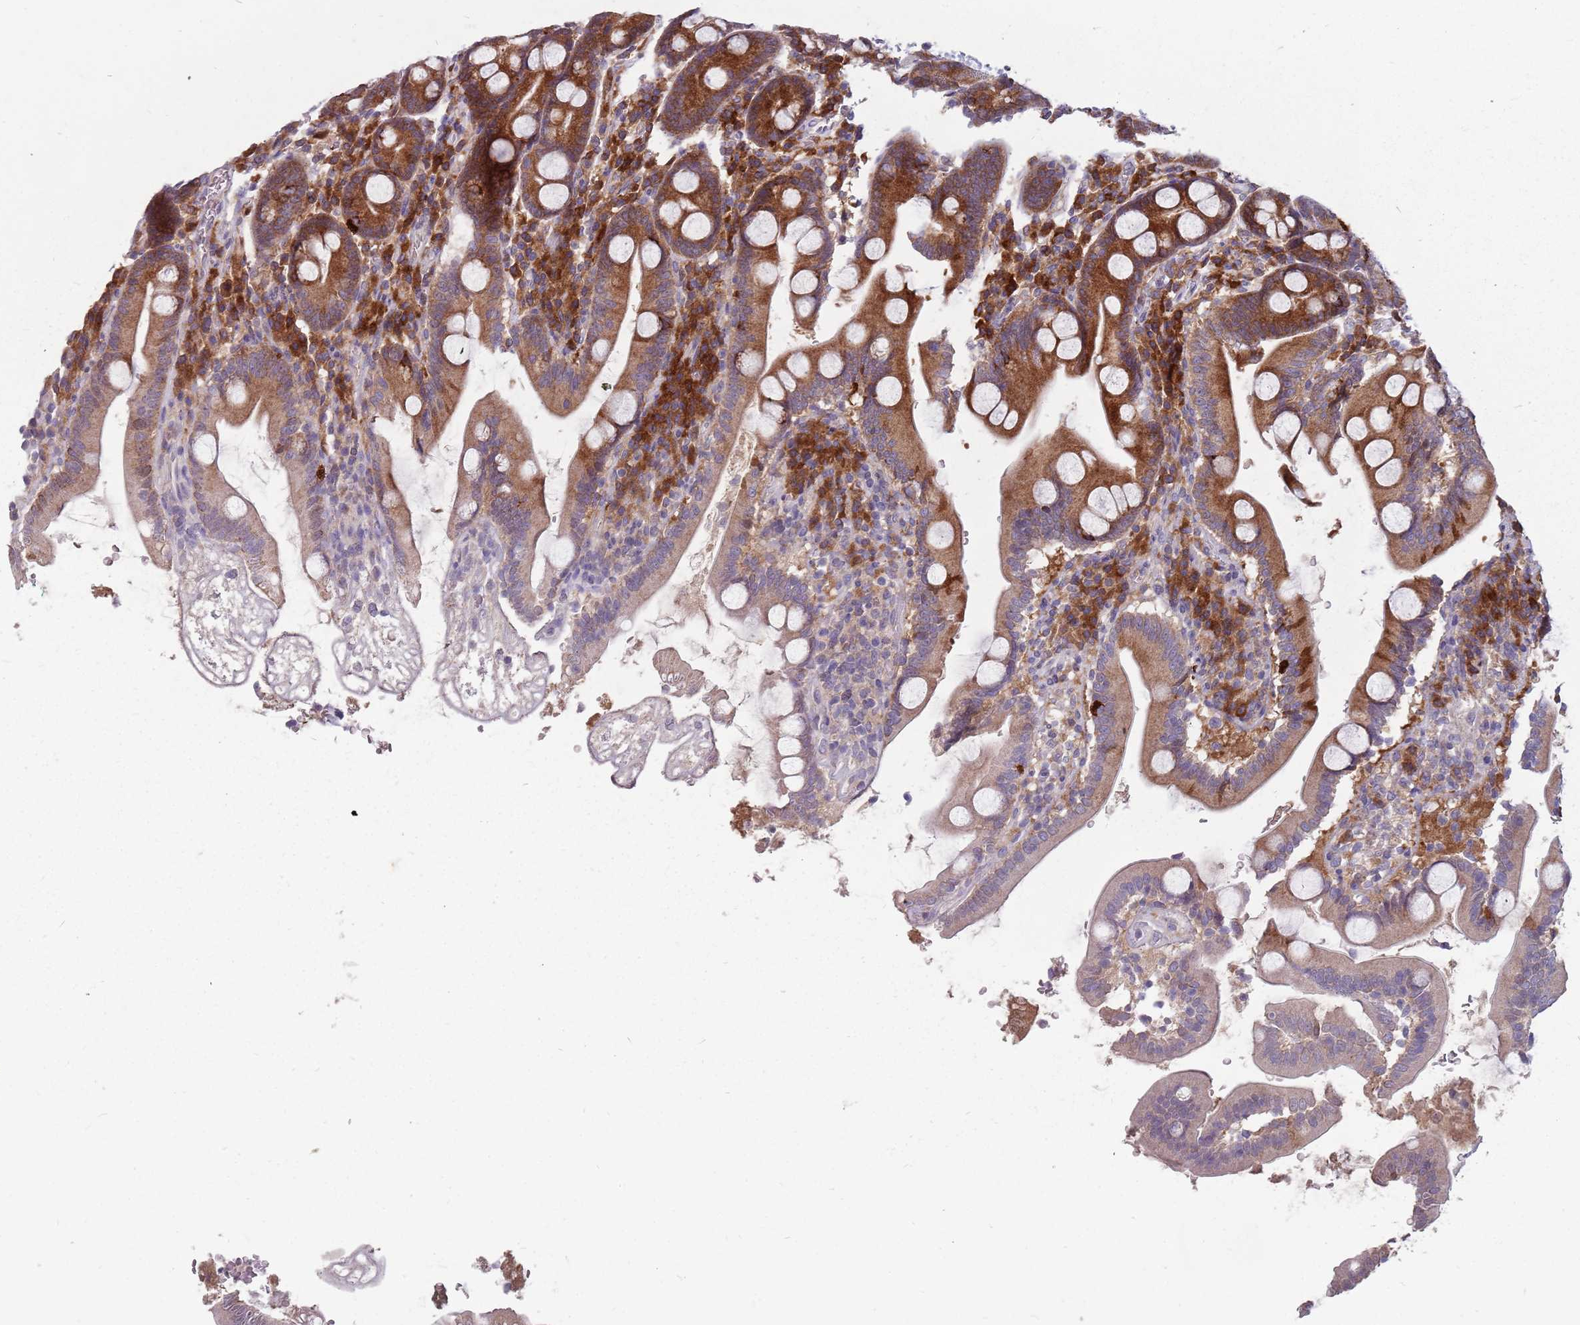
{"staining": {"intensity": "strong", "quantity": ">75%", "location": "cytoplasmic/membranous"}, "tissue": "duodenum", "cell_type": "Glandular cells", "image_type": "normal", "snomed": [{"axis": "morphology", "description": "Normal tissue, NOS"}, {"axis": "topography", "description": "Duodenum"}], "caption": "IHC micrograph of benign duodenum stained for a protein (brown), which displays high levels of strong cytoplasmic/membranous positivity in about >75% of glandular cells.", "gene": "NME4", "patient": {"sex": "male", "age": 35}}